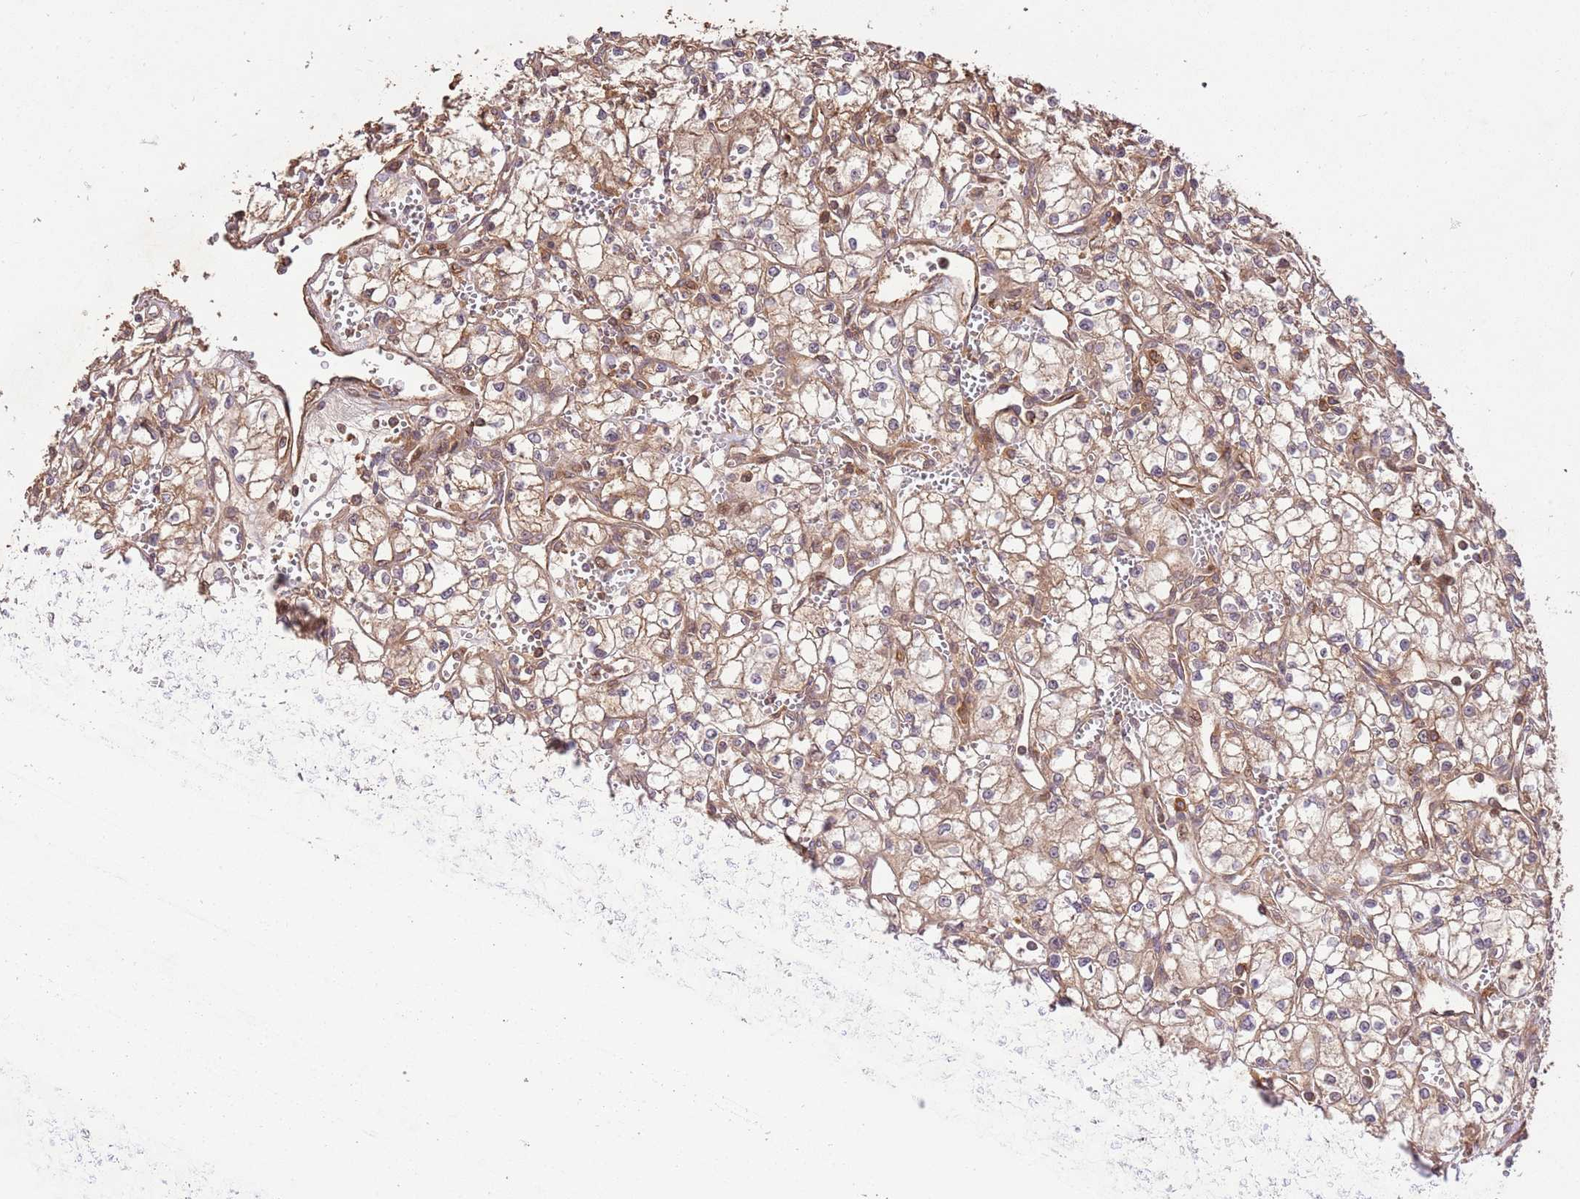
{"staining": {"intensity": "weak", "quantity": ">75%", "location": "cytoplasmic/membranous"}, "tissue": "renal cancer", "cell_type": "Tumor cells", "image_type": "cancer", "snomed": [{"axis": "morphology", "description": "Adenocarcinoma, NOS"}, {"axis": "topography", "description": "Kidney"}], "caption": "This histopathology image demonstrates IHC staining of human renal cancer (adenocarcinoma), with low weak cytoplasmic/membranous positivity in about >75% of tumor cells.", "gene": "KATNAL2", "patient": {"sex": "male", "age": 59}}